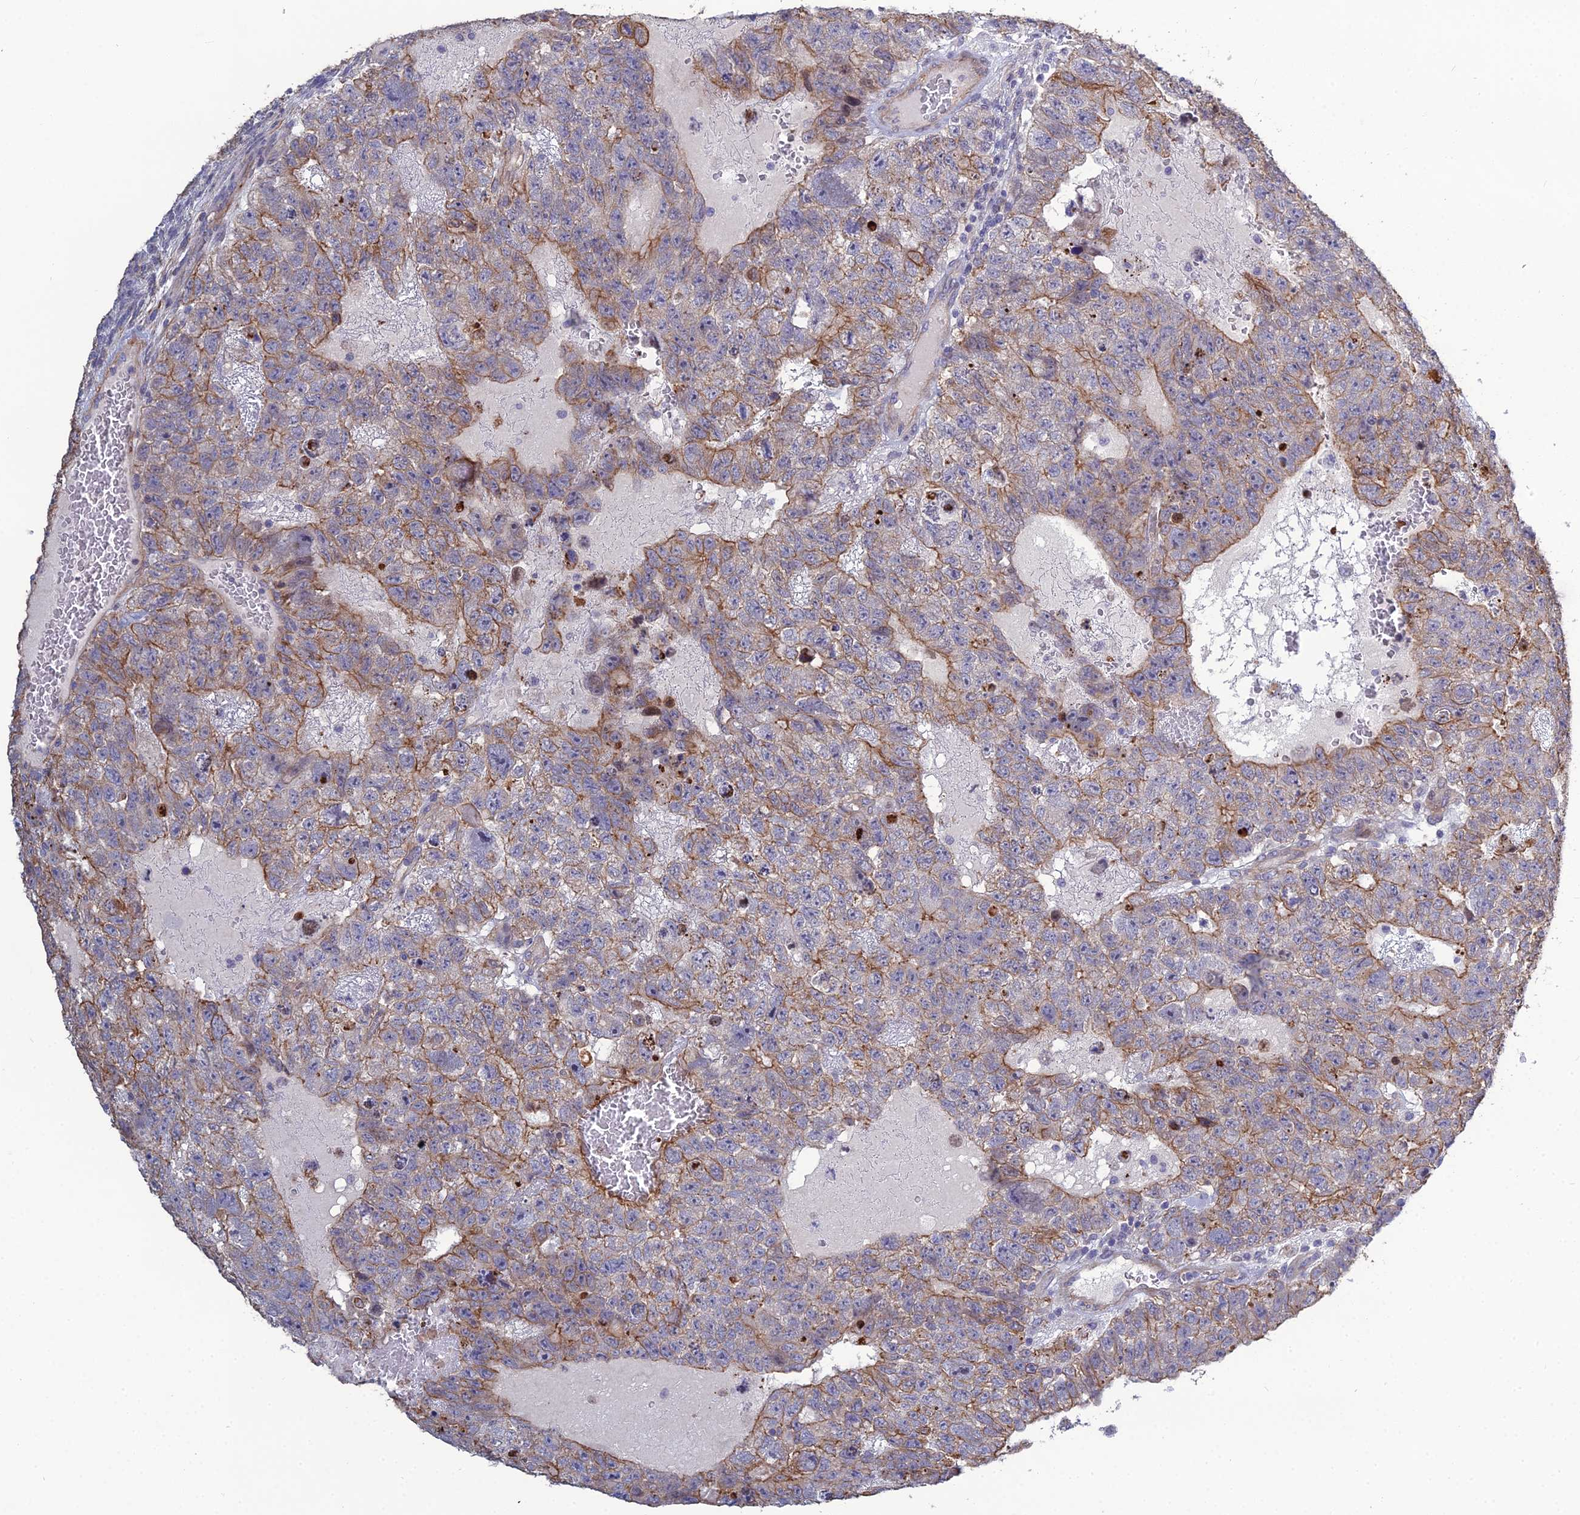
{"staining": {"intensity": "moderate", "quantity": "25%-75%", "location": "cytoplasmic/membranous"}, "tissue": "testis cancer", "cell_type": "Tumor cells", "image_type": "cancer", "snomed": [{"axis": "morphology", "description": "Carcinoma, Embryonal, NOS"}, {"axis": "topography", "description": "Testis"}], "caption": "Human testis cancer stained with a protein marker reveals moderate staining in tumor cells.", "gene": "LZTS2", "patient": {"sex": "male", "age": 26}}